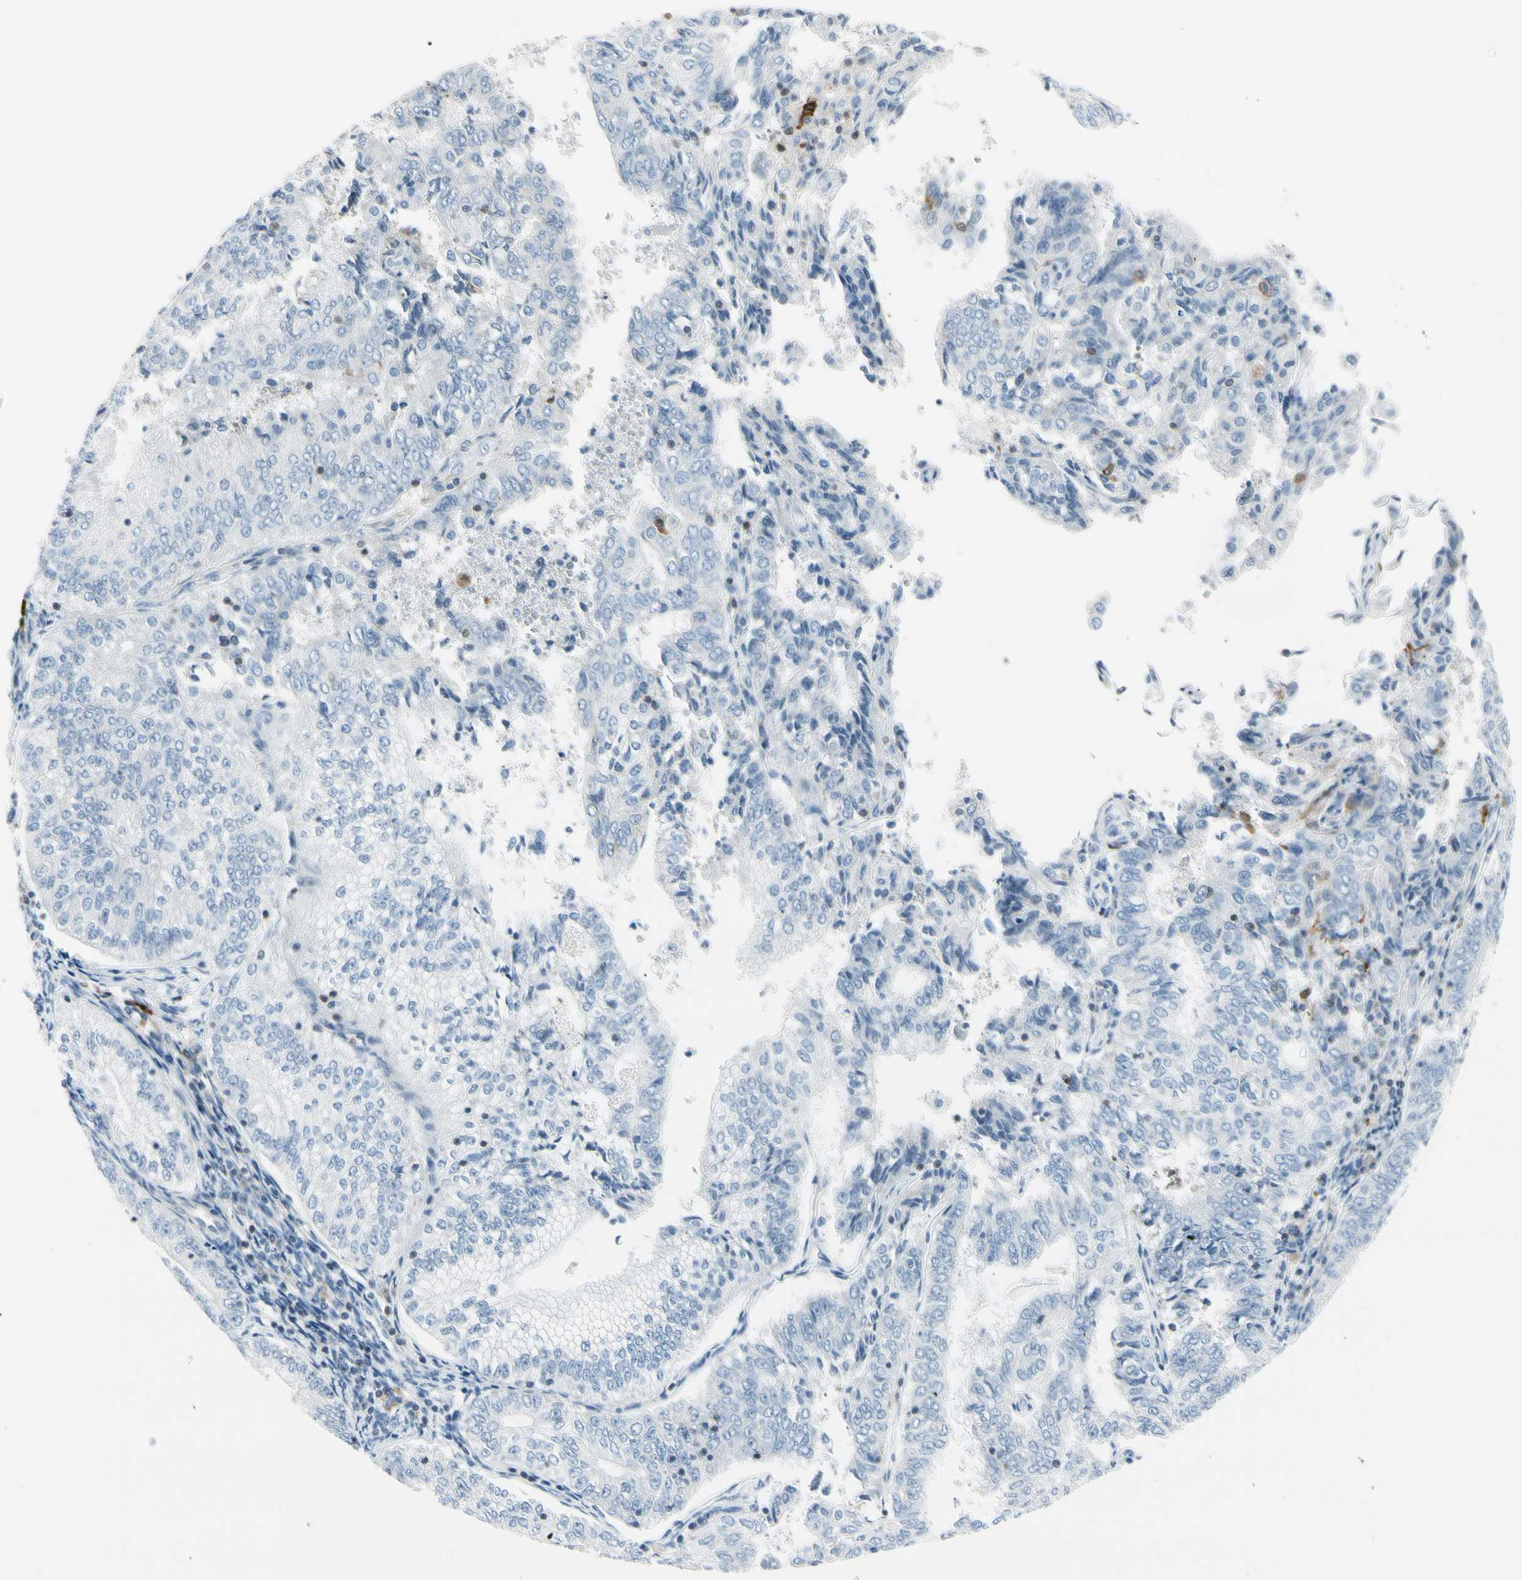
{"staining": {"intensity": "negative", "quantity": "none", "location": "none"}, "tissue": "endometrial cancer", "cell_type": "Tumor cells", "image_type": "cancer", "snomed": [{"axis": "morphology", "description": "Adenocarcinoma, NOS"}, {"axis": "topography", "description": "Endometrium"}], "caption": "IHC micrograph of neoplastic tissue: endometrial adenocarcinoma stained with DAB (3,3'-diaminobenzidine) reveals no significant protein positivity in tumor cells.", "gene": "TRAF1", "patient": {"sex": "female", "age": 69}}